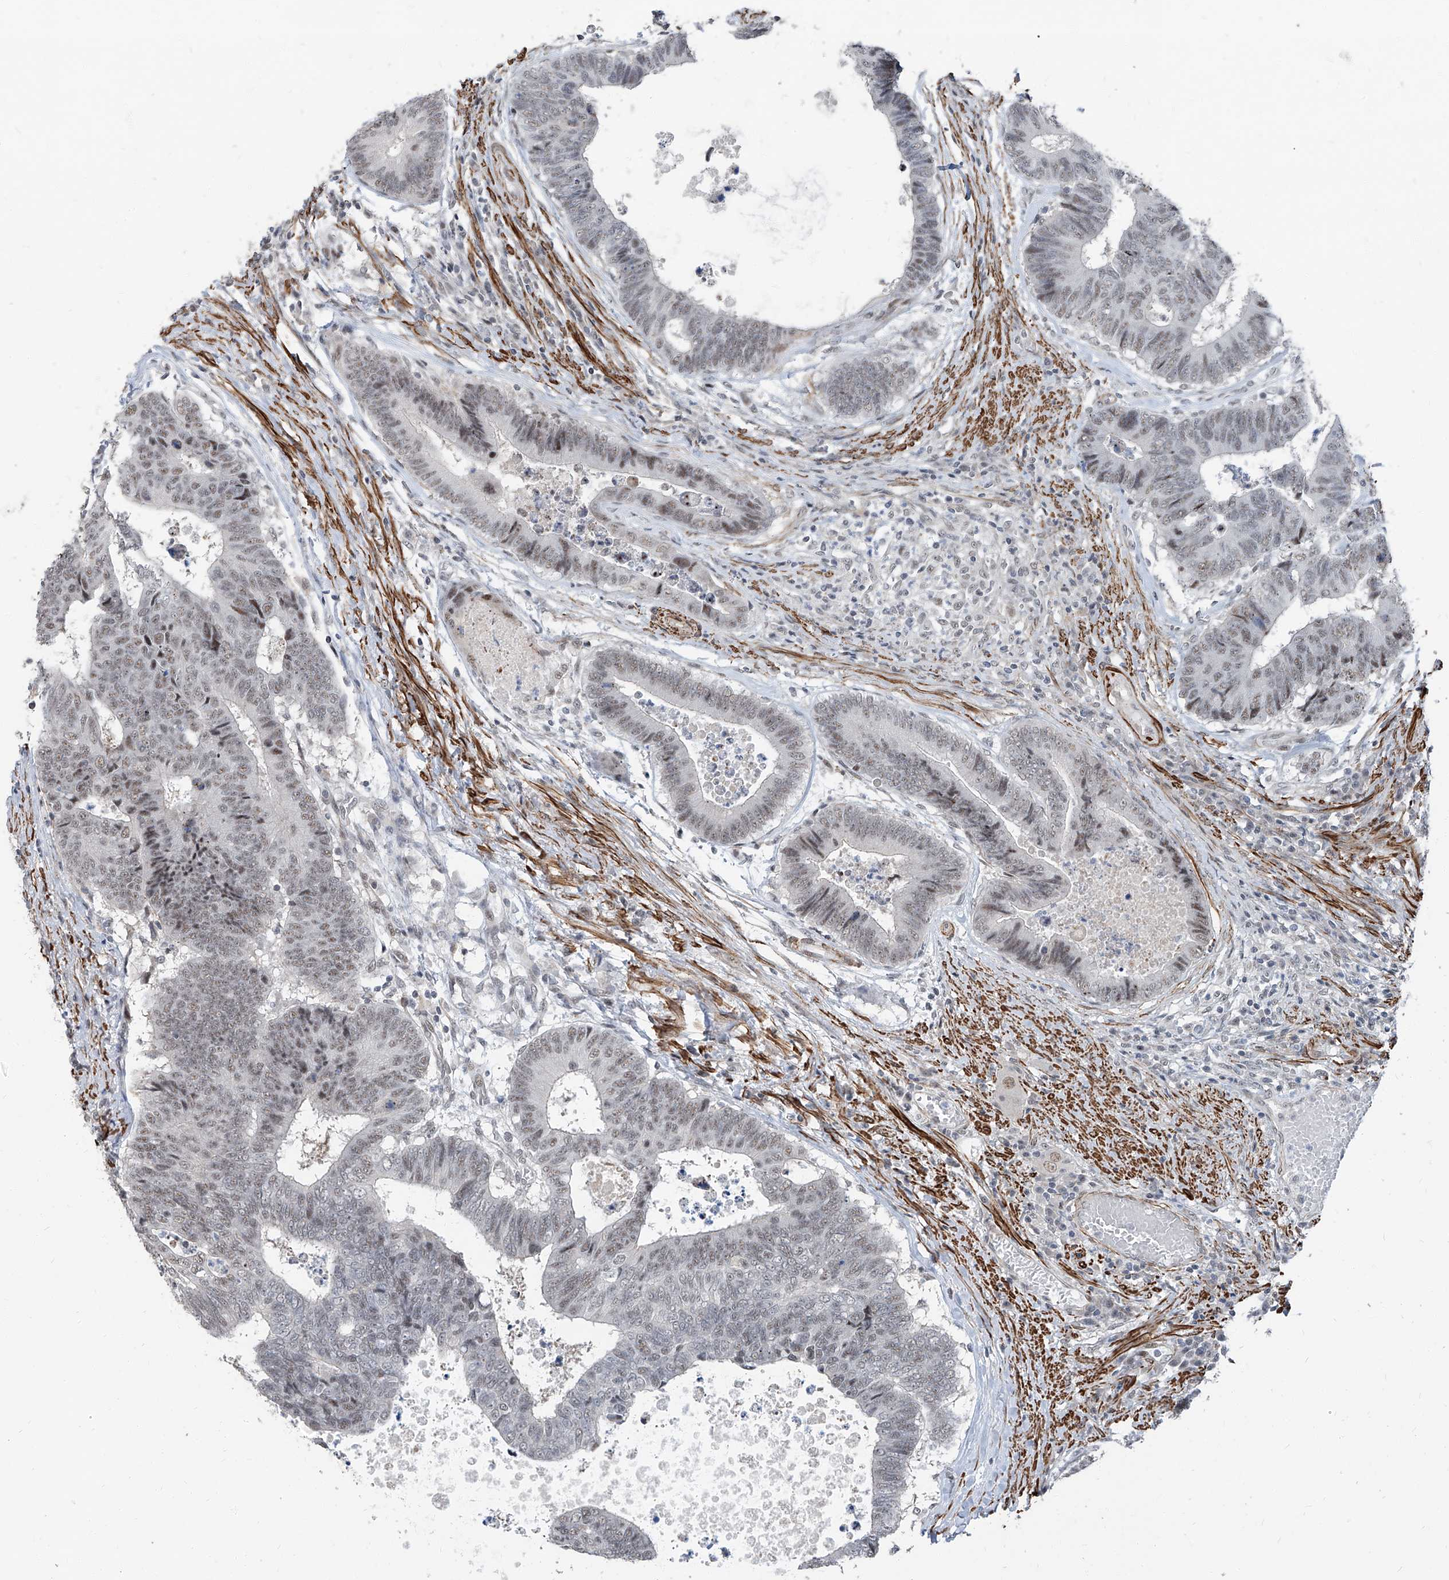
{"staining": {"intensity": "weak", "quantity": "25%-75%", "location": "nuclear"}, "tissue": "colorectal cancer", "cell_type": "Tumor cells", "image_type": "cancer", "snomed": [{"axis": "morphology", "description": "Adenocarcinoma, NOS"}, {"axis": "topography", "description": "Rectum"}], "caption": "Approximately 25%-75% of tumor cells in human colorectal cancer exhibit weak nuclear protein expression as visualized by brown immunohistochemical staining.", "gene": "TXLNB", "patient": {"sex": "male", "age": 84}}